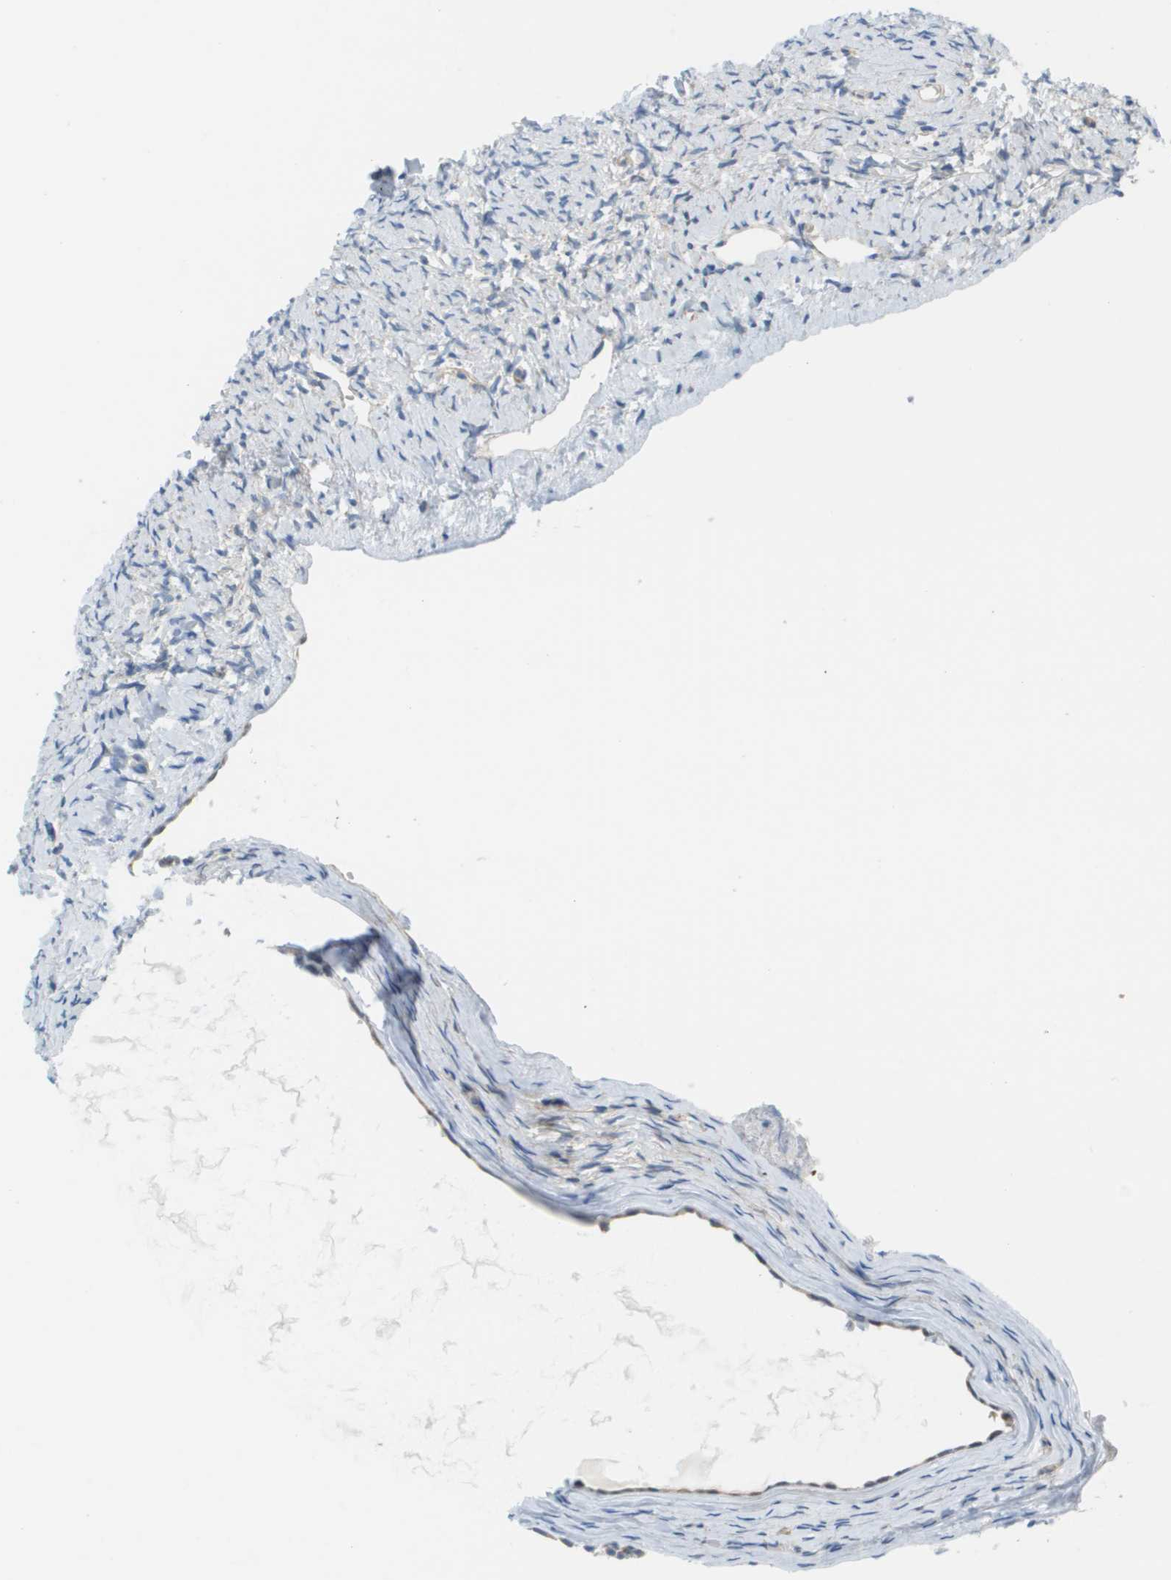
{"staining": {"intensity": "moderate", "quantity": "<25%", "location": "cytoplasmic/membranous"}, "tissue": "ovary", "cell_type": "Ovarian stroma cells", "image_type": "normal", "snomed": [{"axis": "morphology", "description": "Normal tissue, NOS"}, {"axis": "topography", "description": "Ovary"}], "caption": "Protein analysis of normal ovary exhibits moderate cytoplasmic/membranous positivity in approximately <25% of ovarian stroma cells. The staining was performed using DAB (3,3'-diaminobenzidine), with brown indicating positive protein expression. Nuclei are stained blue with hematoxylin.", "gene": "KRT23", "patient": {"sex": "female", "age": 33}}